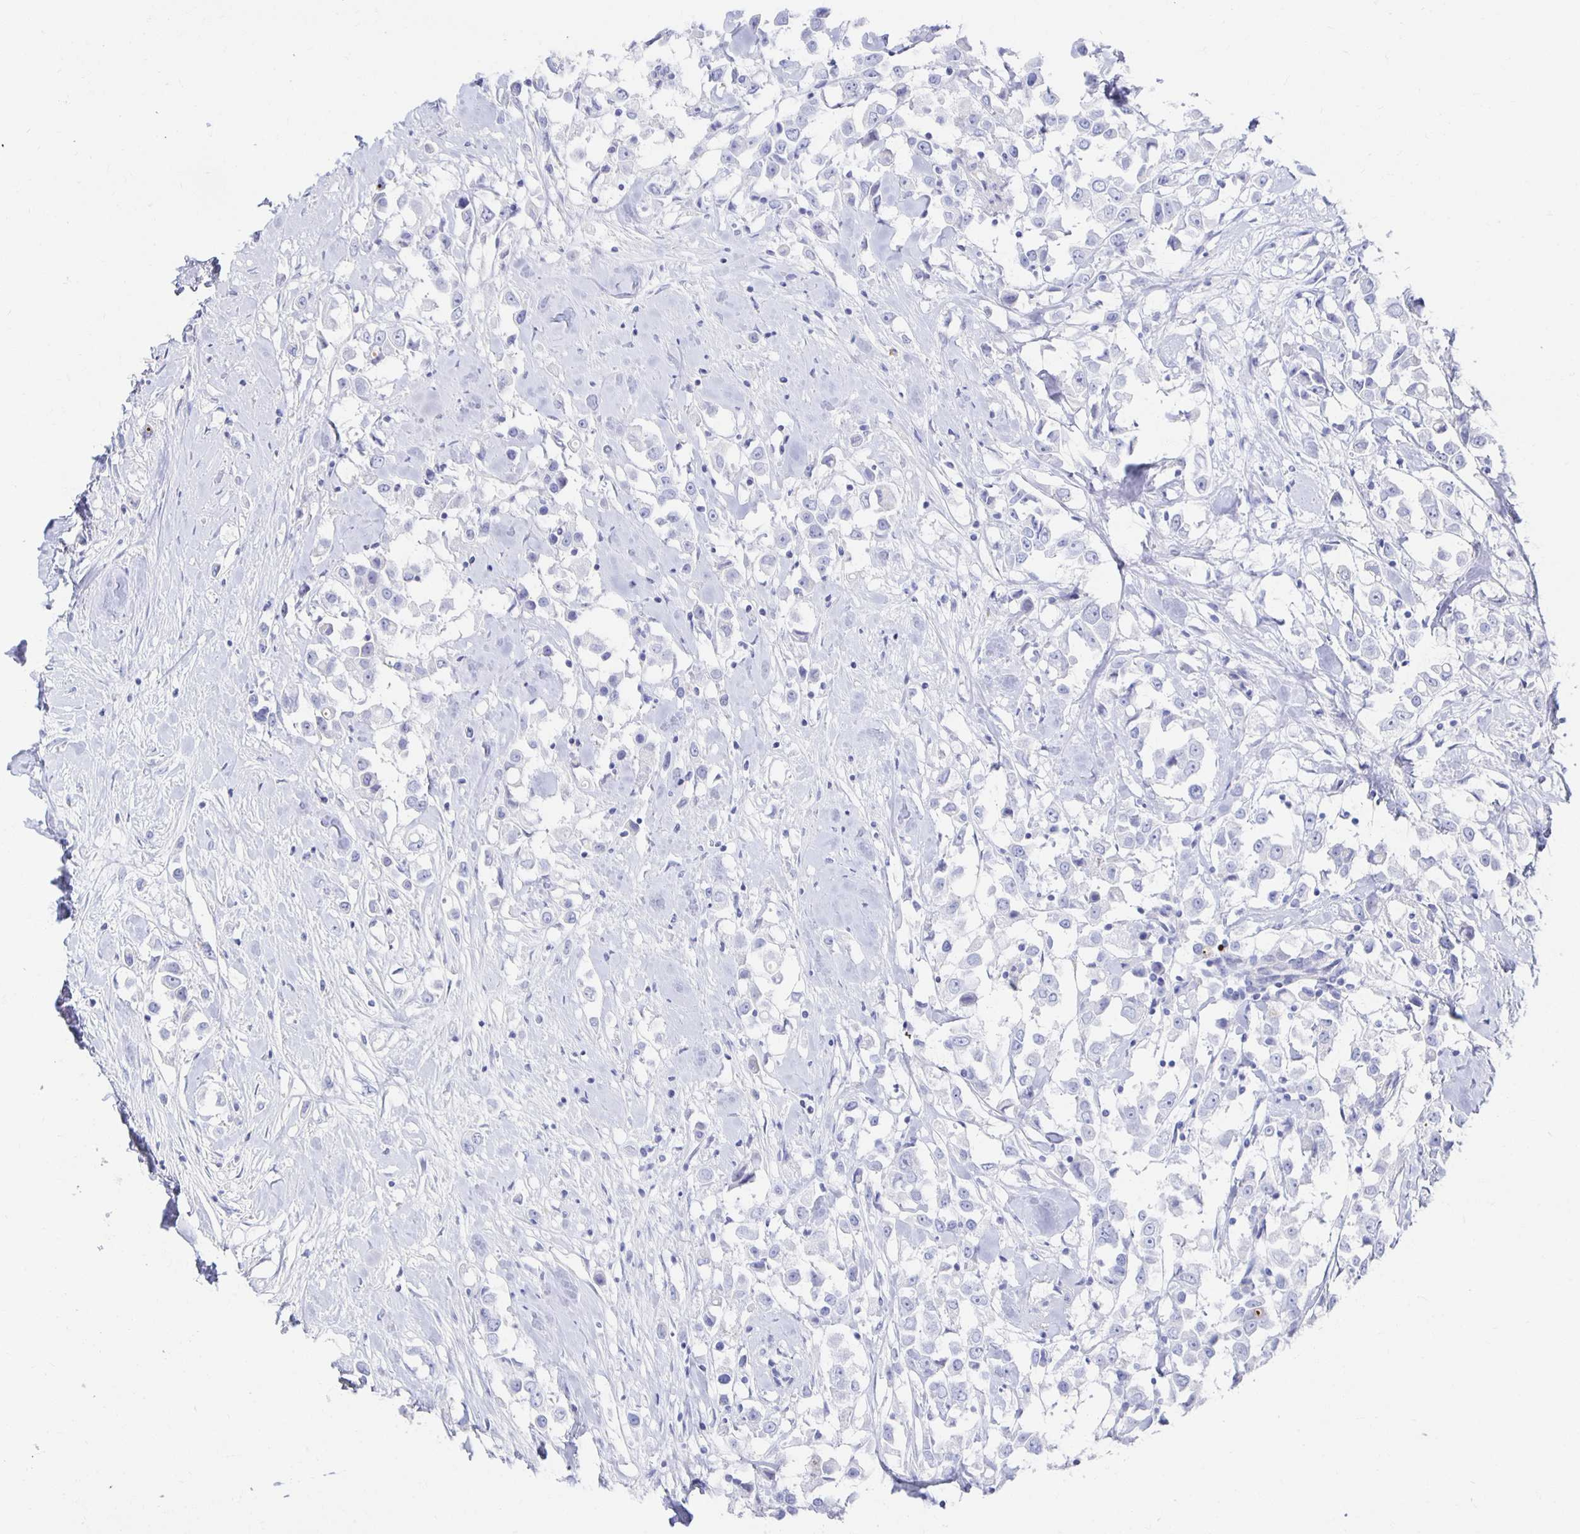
{"staining": {"intensity": "negative", "quantity": "none", "location": "none"}, "tissue": "breast cancer", "cell_type": "Tumor cells", "image_type": "cancer", "snomed": [{"axis": "morphology", "description": "Duct carcinoma"}, {"axis": "topography", "description": "Breast"}], "caption": "High power microscopy micrograph of an immunohistochemistry (IHC) histopathology image of breast cancer, revealing no significant positivity in tumor cells. (Stains: DAB IHC with hematoxylin counter stain, Microscopy: brightfield microscopy at high magnification).", "gene": "PRDM7", "patient": {"sex": "female", "age": 61}}